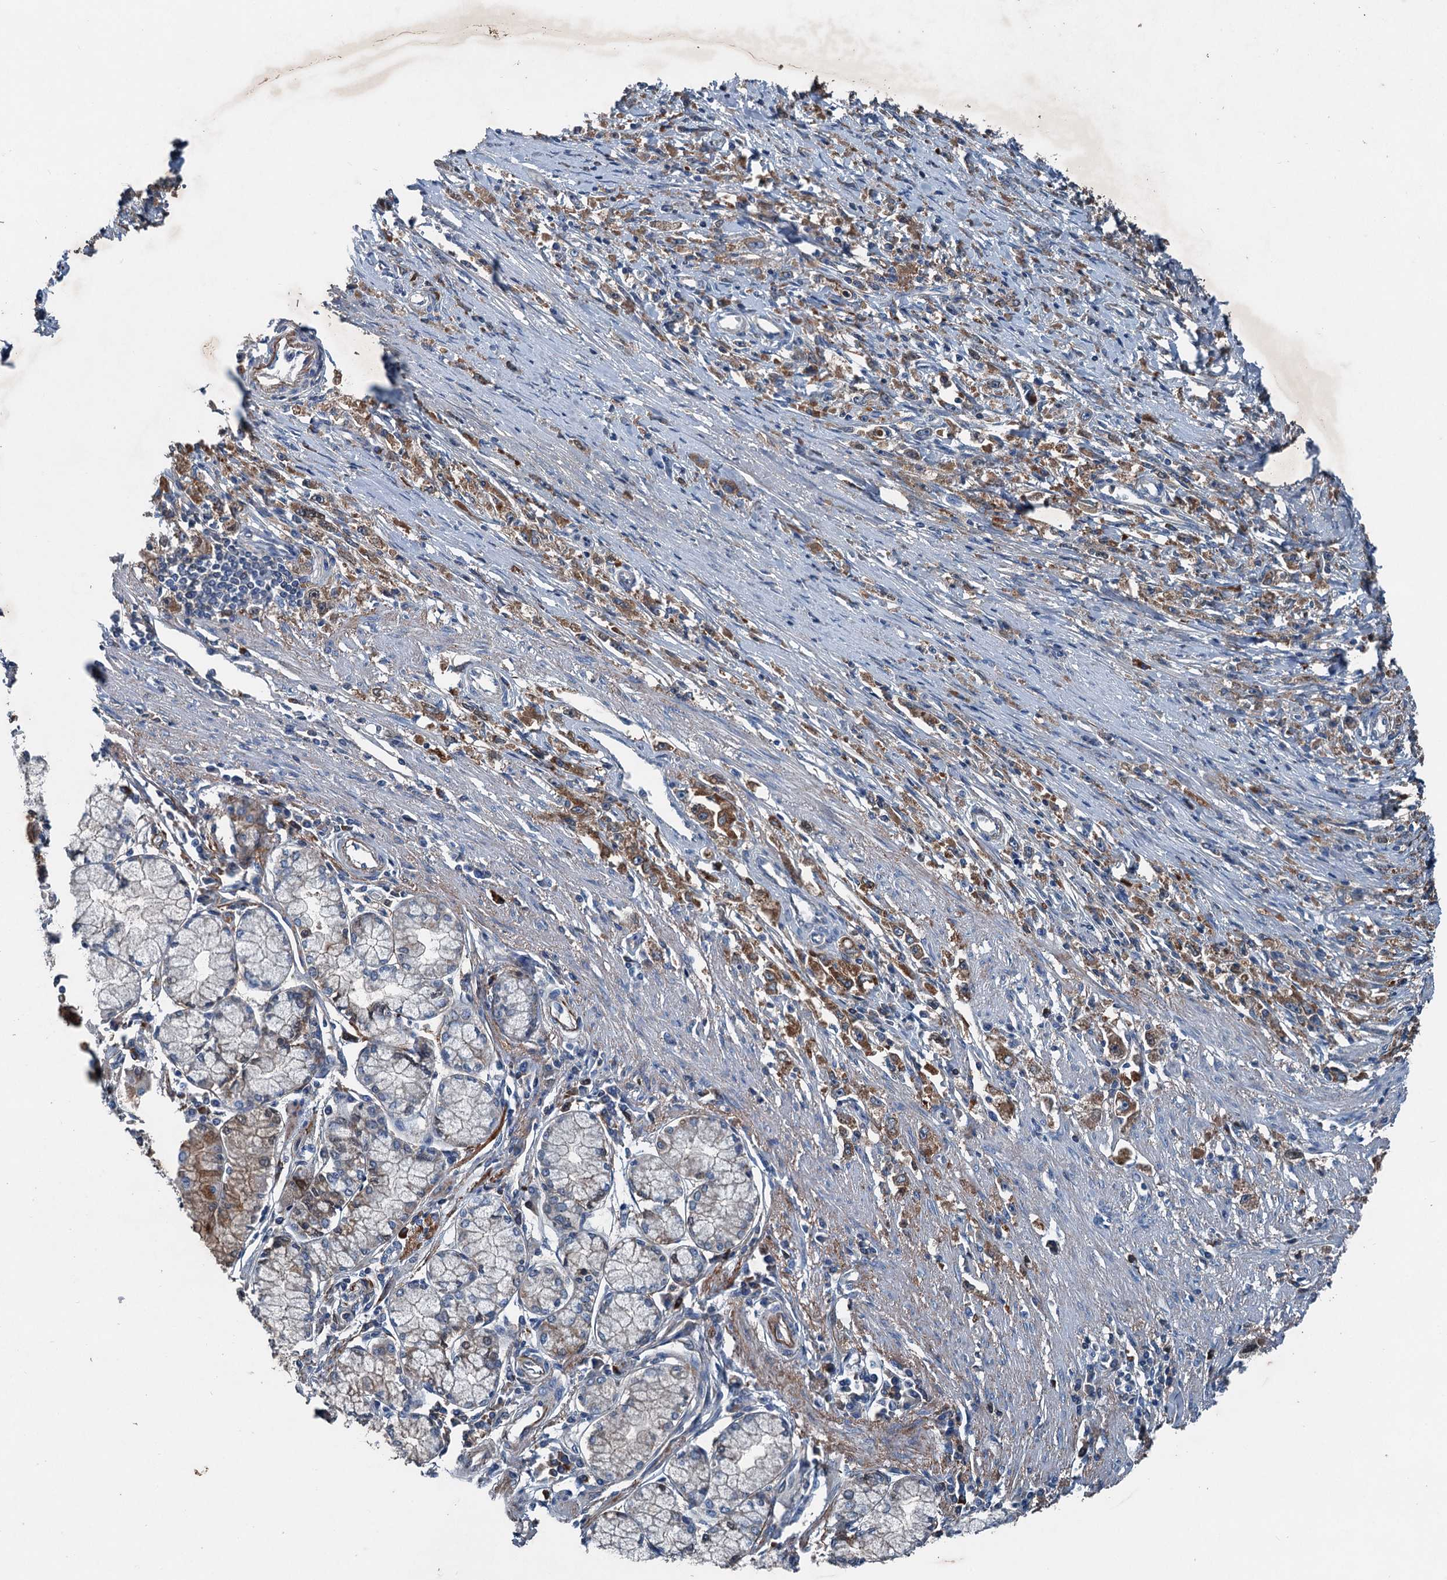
{"staining": {"intensity": "moderate", "quantity": ">75%", "location": "cytoplasmic/membranous"}, "tissue": "stomach cancer", "cell_type": "Tumor cells", "image_type": "cancer", "snomed": [{"axis": "morphology", "description": "Adenocarcinoma, NOS"}, {"axis": "topography", "description": "Stomach"}], "caption": "Human stomach cancer (adenocarcinoma) stained for a protein (brown) displays moderate cytoplasmic/membranous positive expression in approximately >75% of tumor cells.", "gene": "PDSS1", "patient": {"sex": "female", "age": 59}}